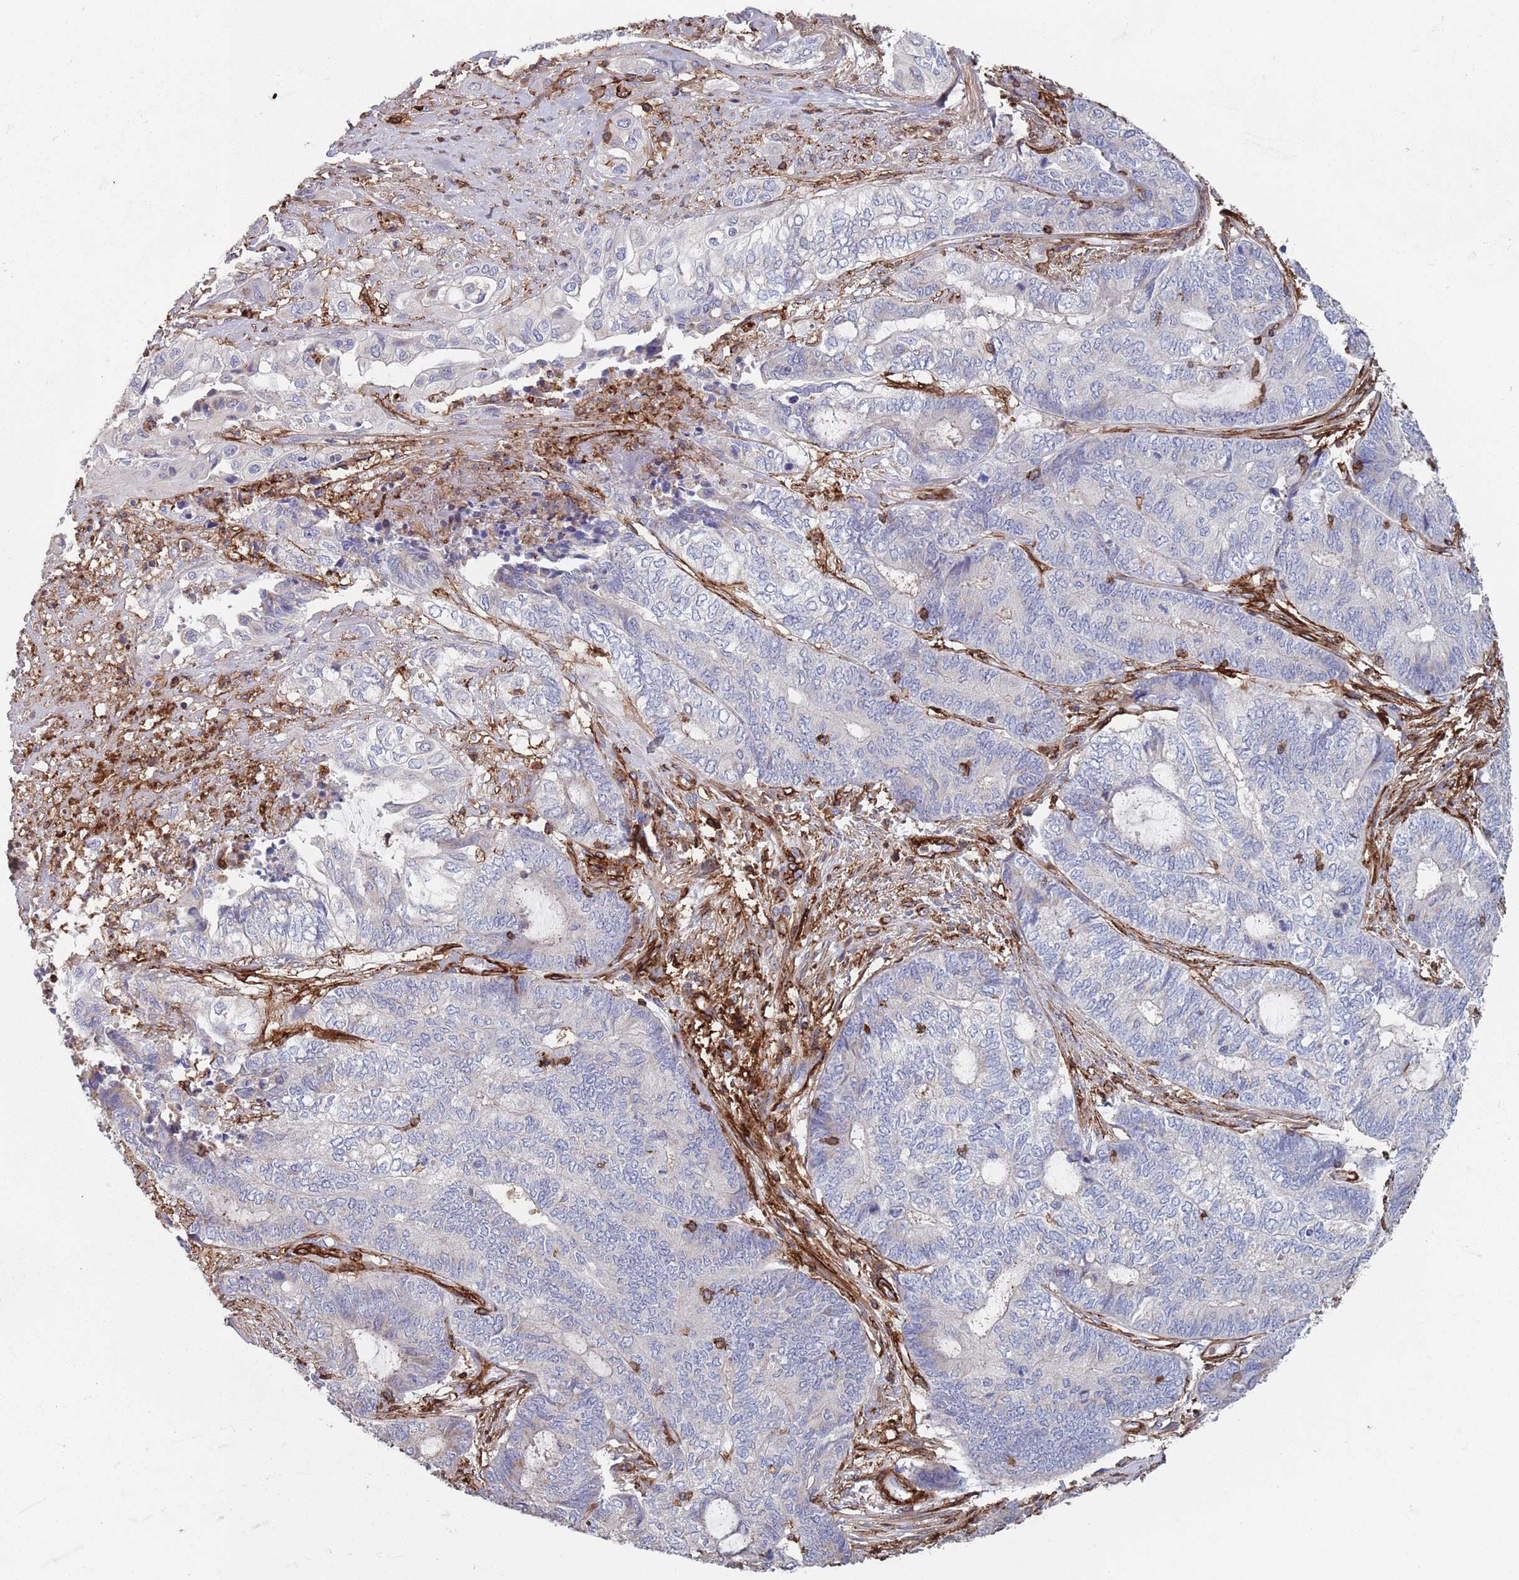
{"staining": {"intensity": "negative", "quantity": "none", "location": "none"}, "tissue": "endometrial cancer", "cell_type": "Tumor cells", "image_type": "cancer", "snomed": [{"axis": "morphology", "description": "Adenocarcinoma, NOS"}, {"axis": "topography", "description": "Uterus"}, {"axis": "topography", "description": "Endometrium"}], "caption": "A high-resolution micrograph shows immunohistochemistry staining of endometrial cancer (adenocarcinoma), which exhibits no significant positivity in tumor cells.", "gene": "RNF144A", "patient": {"sex": "female", "age": 70}}